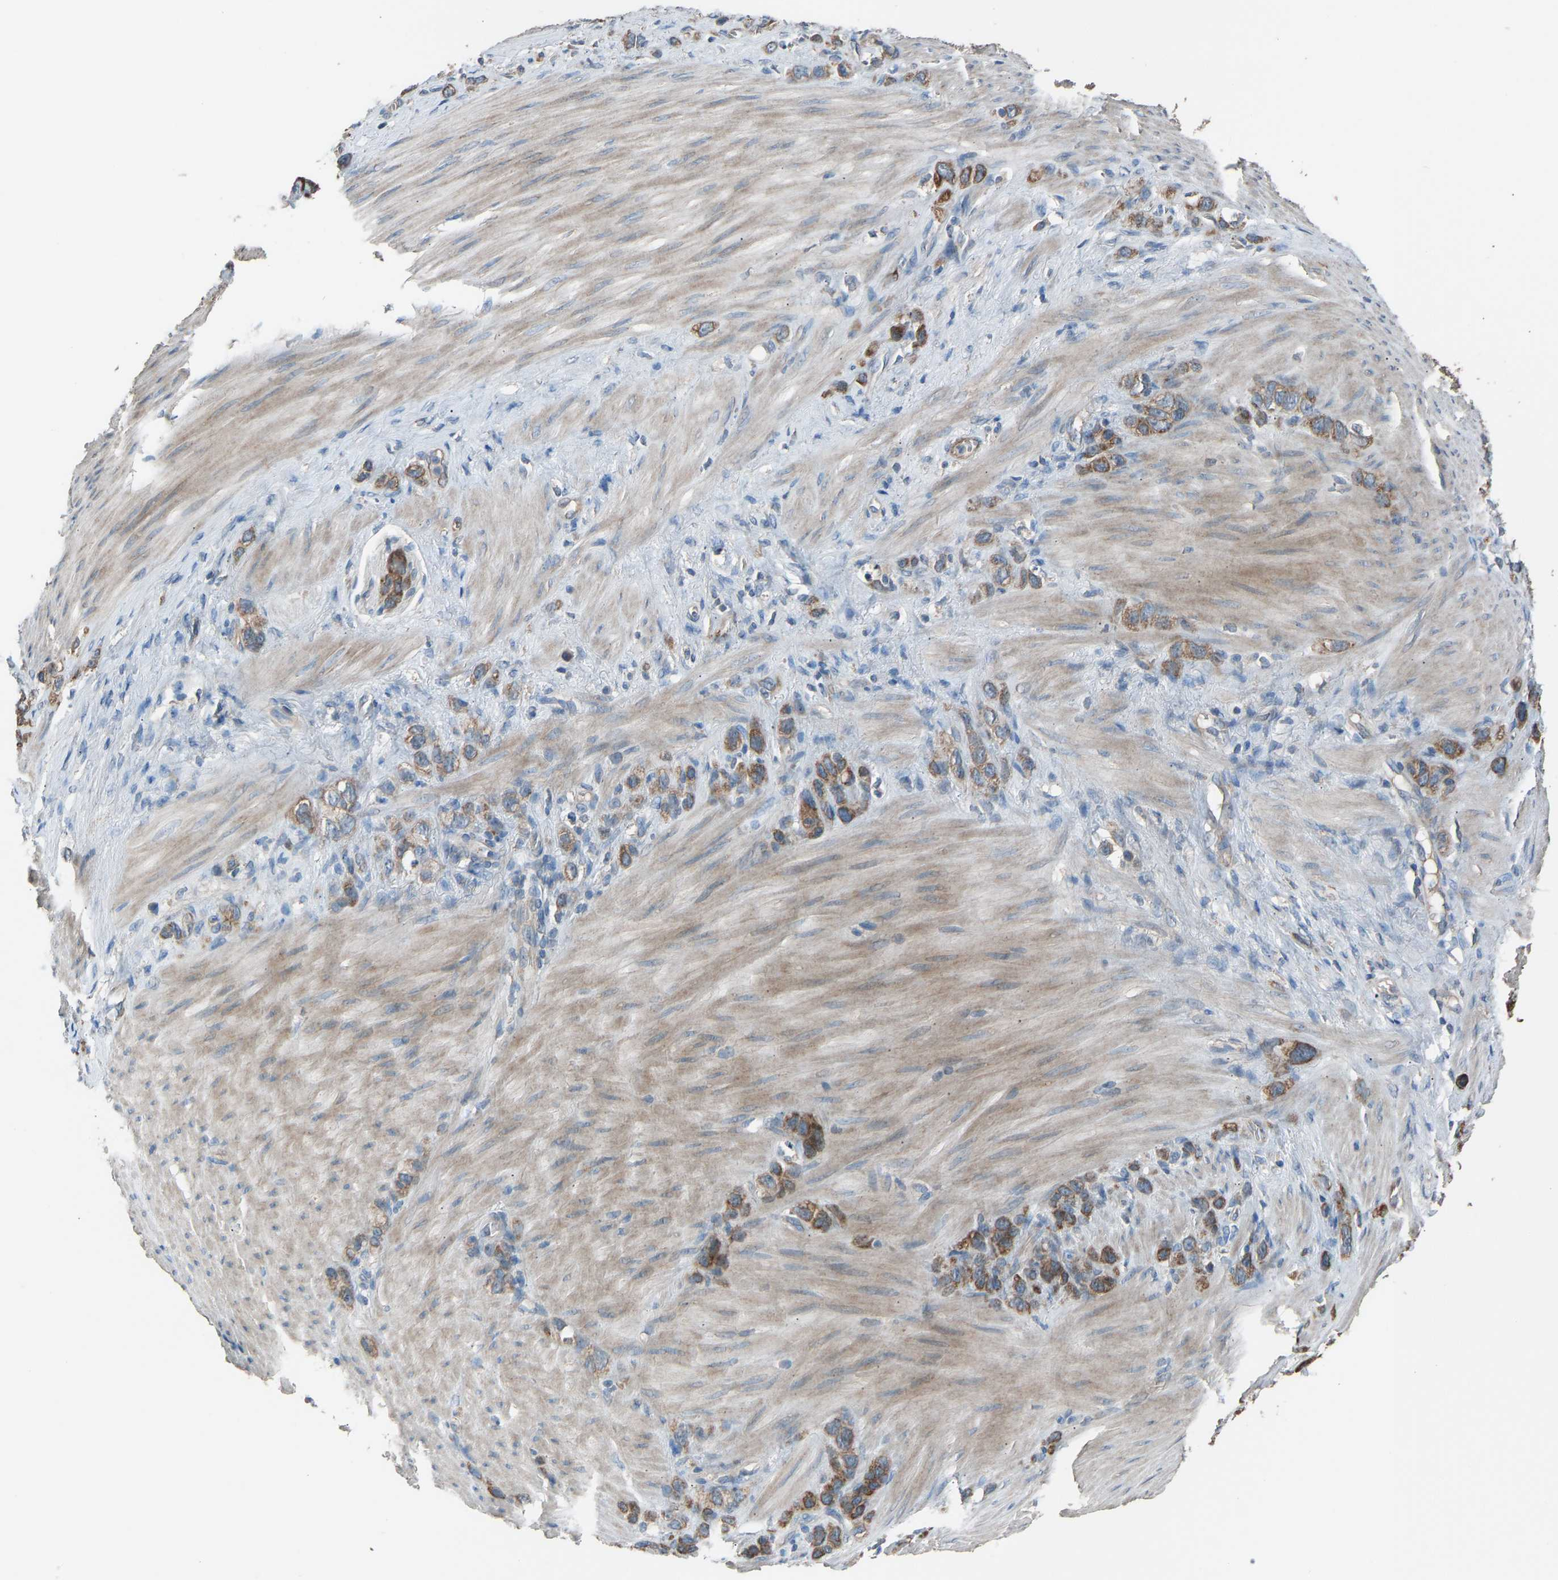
{"staining": {"intensity": "moderate", "quantity": ">75%", "location": "cytoplasmic/membranous"}, "tissue": "stomach cancer", "cell_type": "Tumor cells", "image_type": "cancer", "snomed": [{"axis": "morphology", "description": "Adenocarcinoma, NOS"}, {"axis": "morphology", "description": "Adenocarcinoma, High grade"}, {"axis": "topography", "description": "Stomach, upper"}, {"axis": "topography", "description": "Stomach, lower"}], "caption": "This photomicrograph shows stomach cancer stained with immunohistochemistry (IHC) to label a protein in brown. The cytoplasmic/membranous of tumor cells show moderate positivity for the protein. Nuclei are counter-stained blue.", "gene": "TGFBR3", "patient": {"sex": "female", "age": 65}}